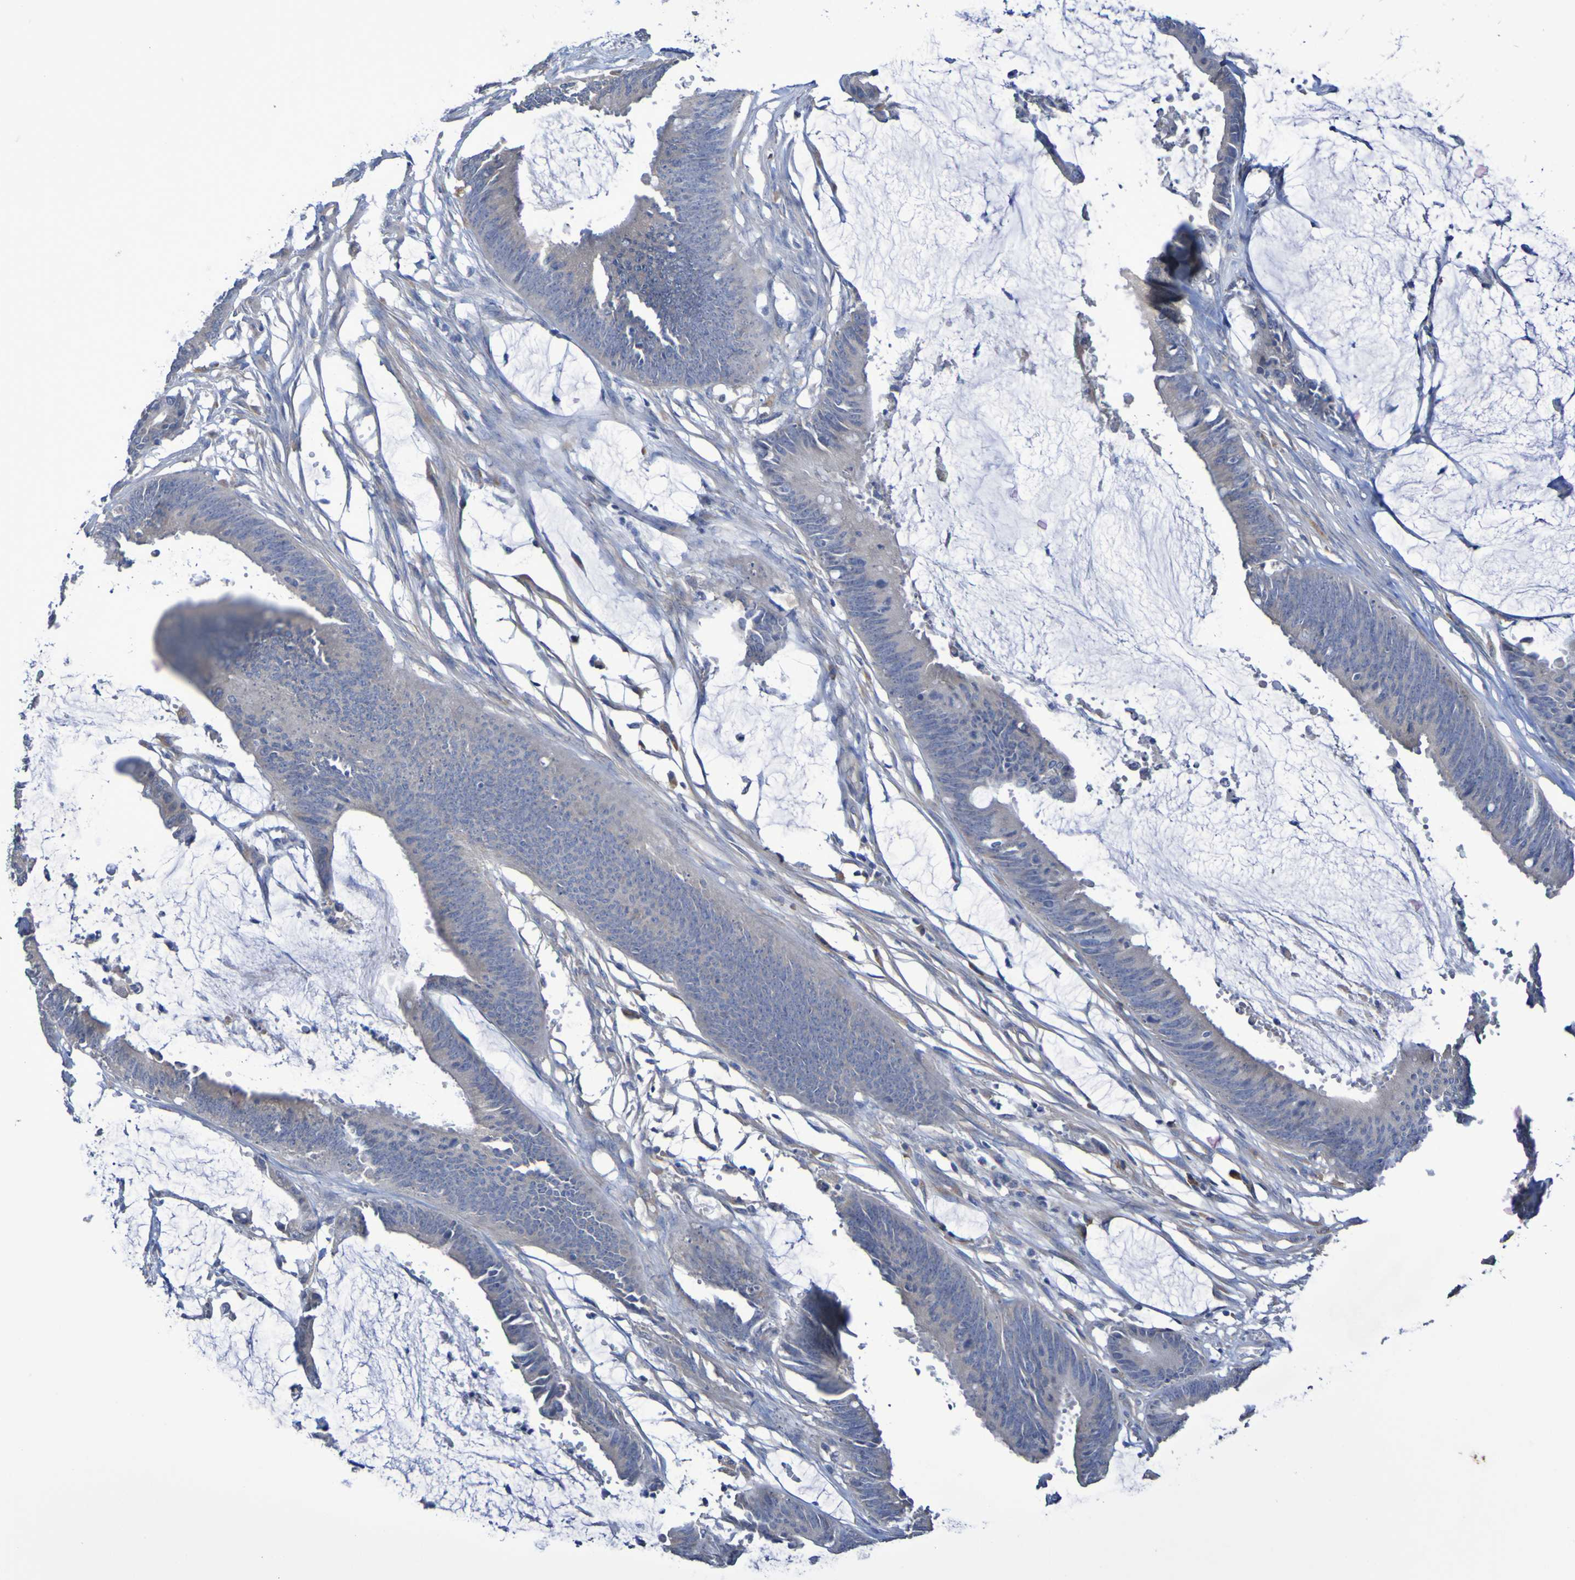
{"staining": {"intensity": "negative", "quantity": "none", "location": "none"}, "tissue": "colorectal cancer", "cell_type": "Tumor cells", "image_type": "cancer", "snomed": [{"axis": "morphology", "description": "Adenocarcinoma, NOS"}, {"axis": "topography", "description": "Rectum"}], "caption": "A micrograph of colorectal cancer stained for a protein displays no brown staining in tumor cells.", "gene": "SRPRB", "patient": {"sex": "female", "age": 66}}